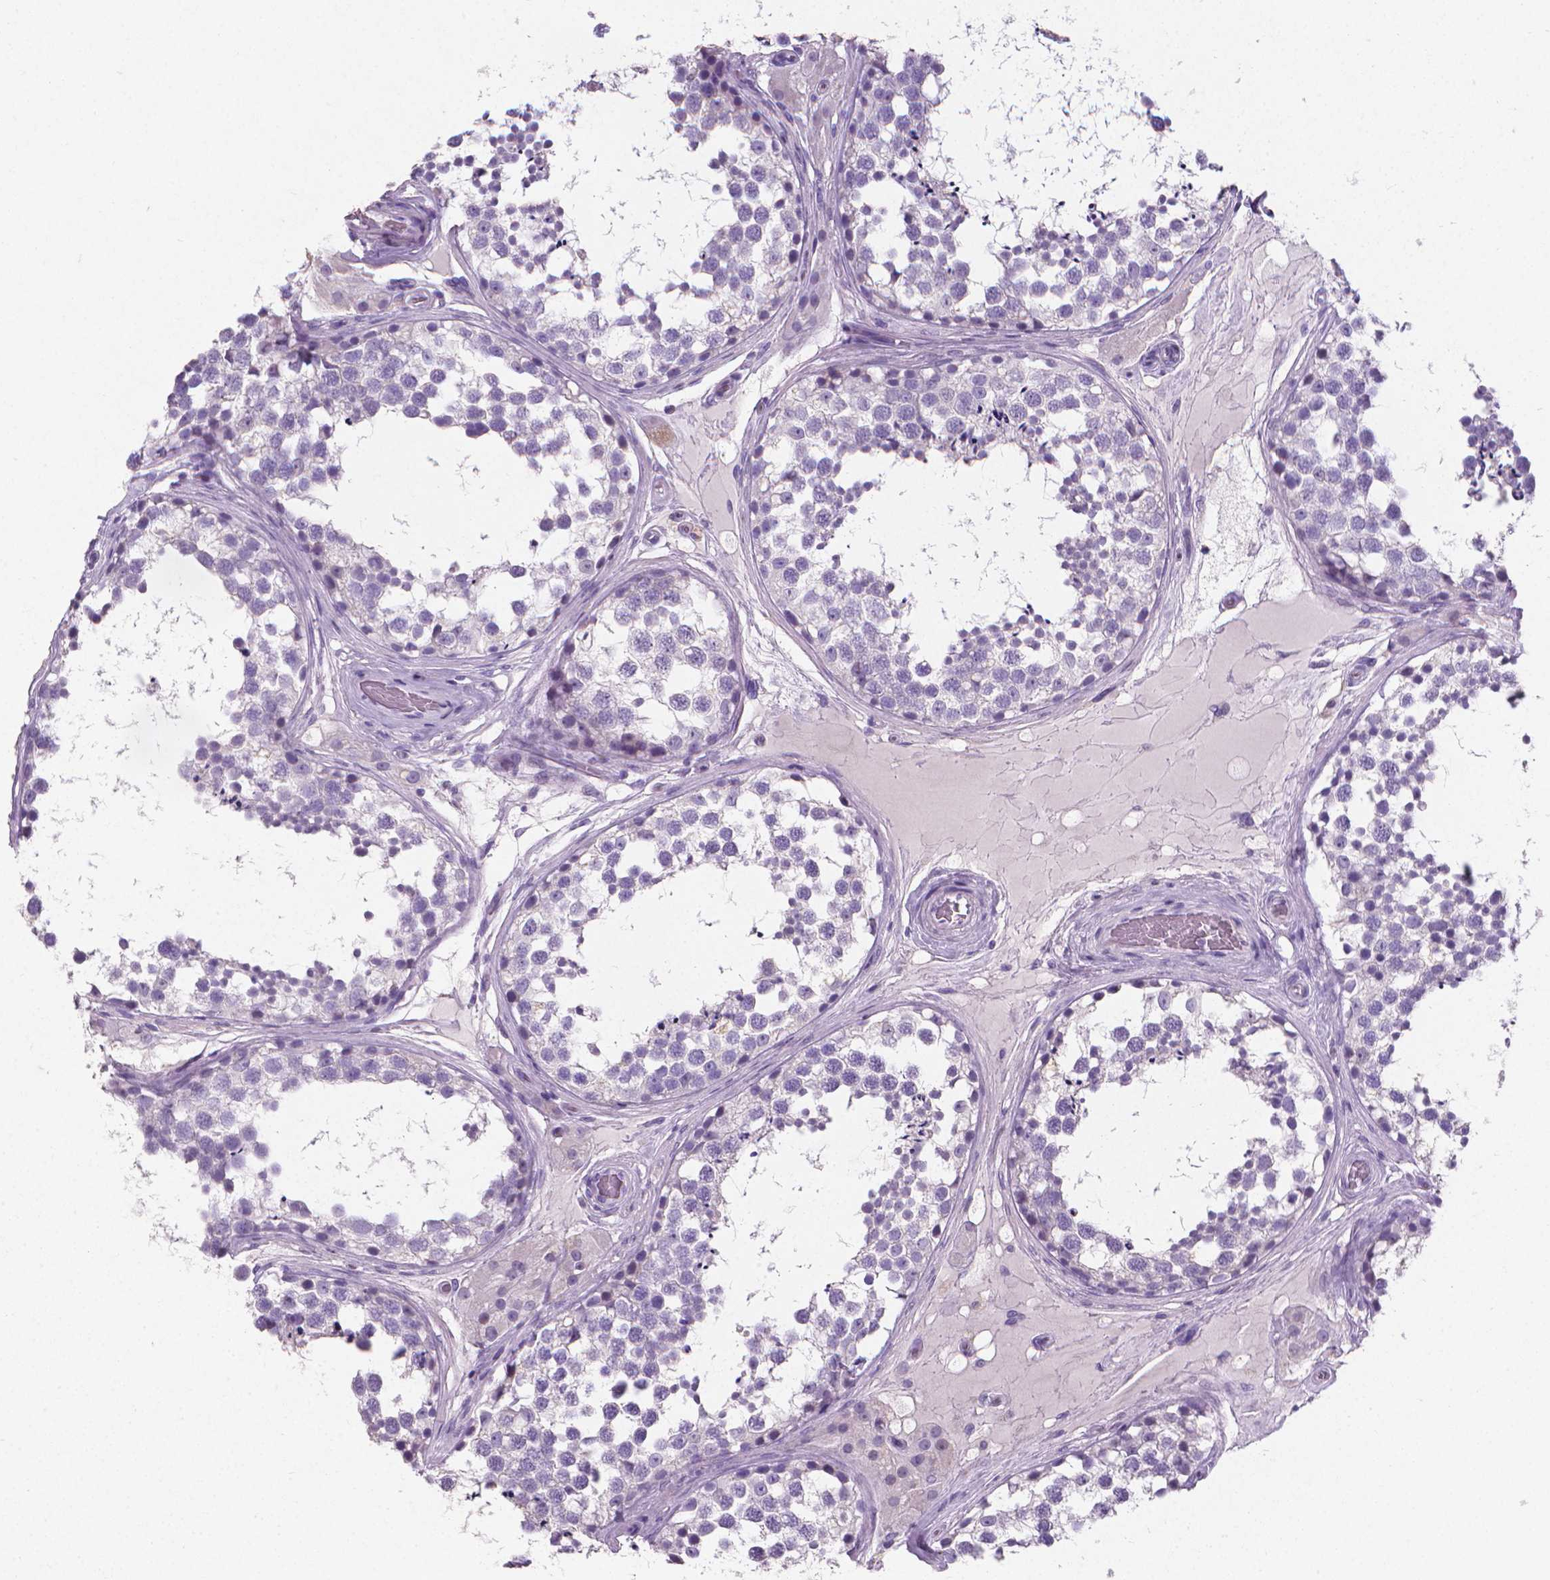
{"staining": {"intensity": "negative", "quantity": "none", "location": "none"}, "tissue": "testis", "cell_type": "Cells in seminiferous ducts", "image_type": "normal", "snomed": [{"axis": "morphology", "description": "Normal tissue, NOS"}, {"axis": "morphology", "description": "Seminoma, NOS"}, {"axis": "topography", "description": "Testis"}], "caption": "The micrograph displays no significant expression in cells in seminiferous ducts of testis. (DAB (3,3'-diaminobenzidine) IHC, high magnification).", "gene": "XPNPEP2", "patient": {"sex": "male", "age": 65}}